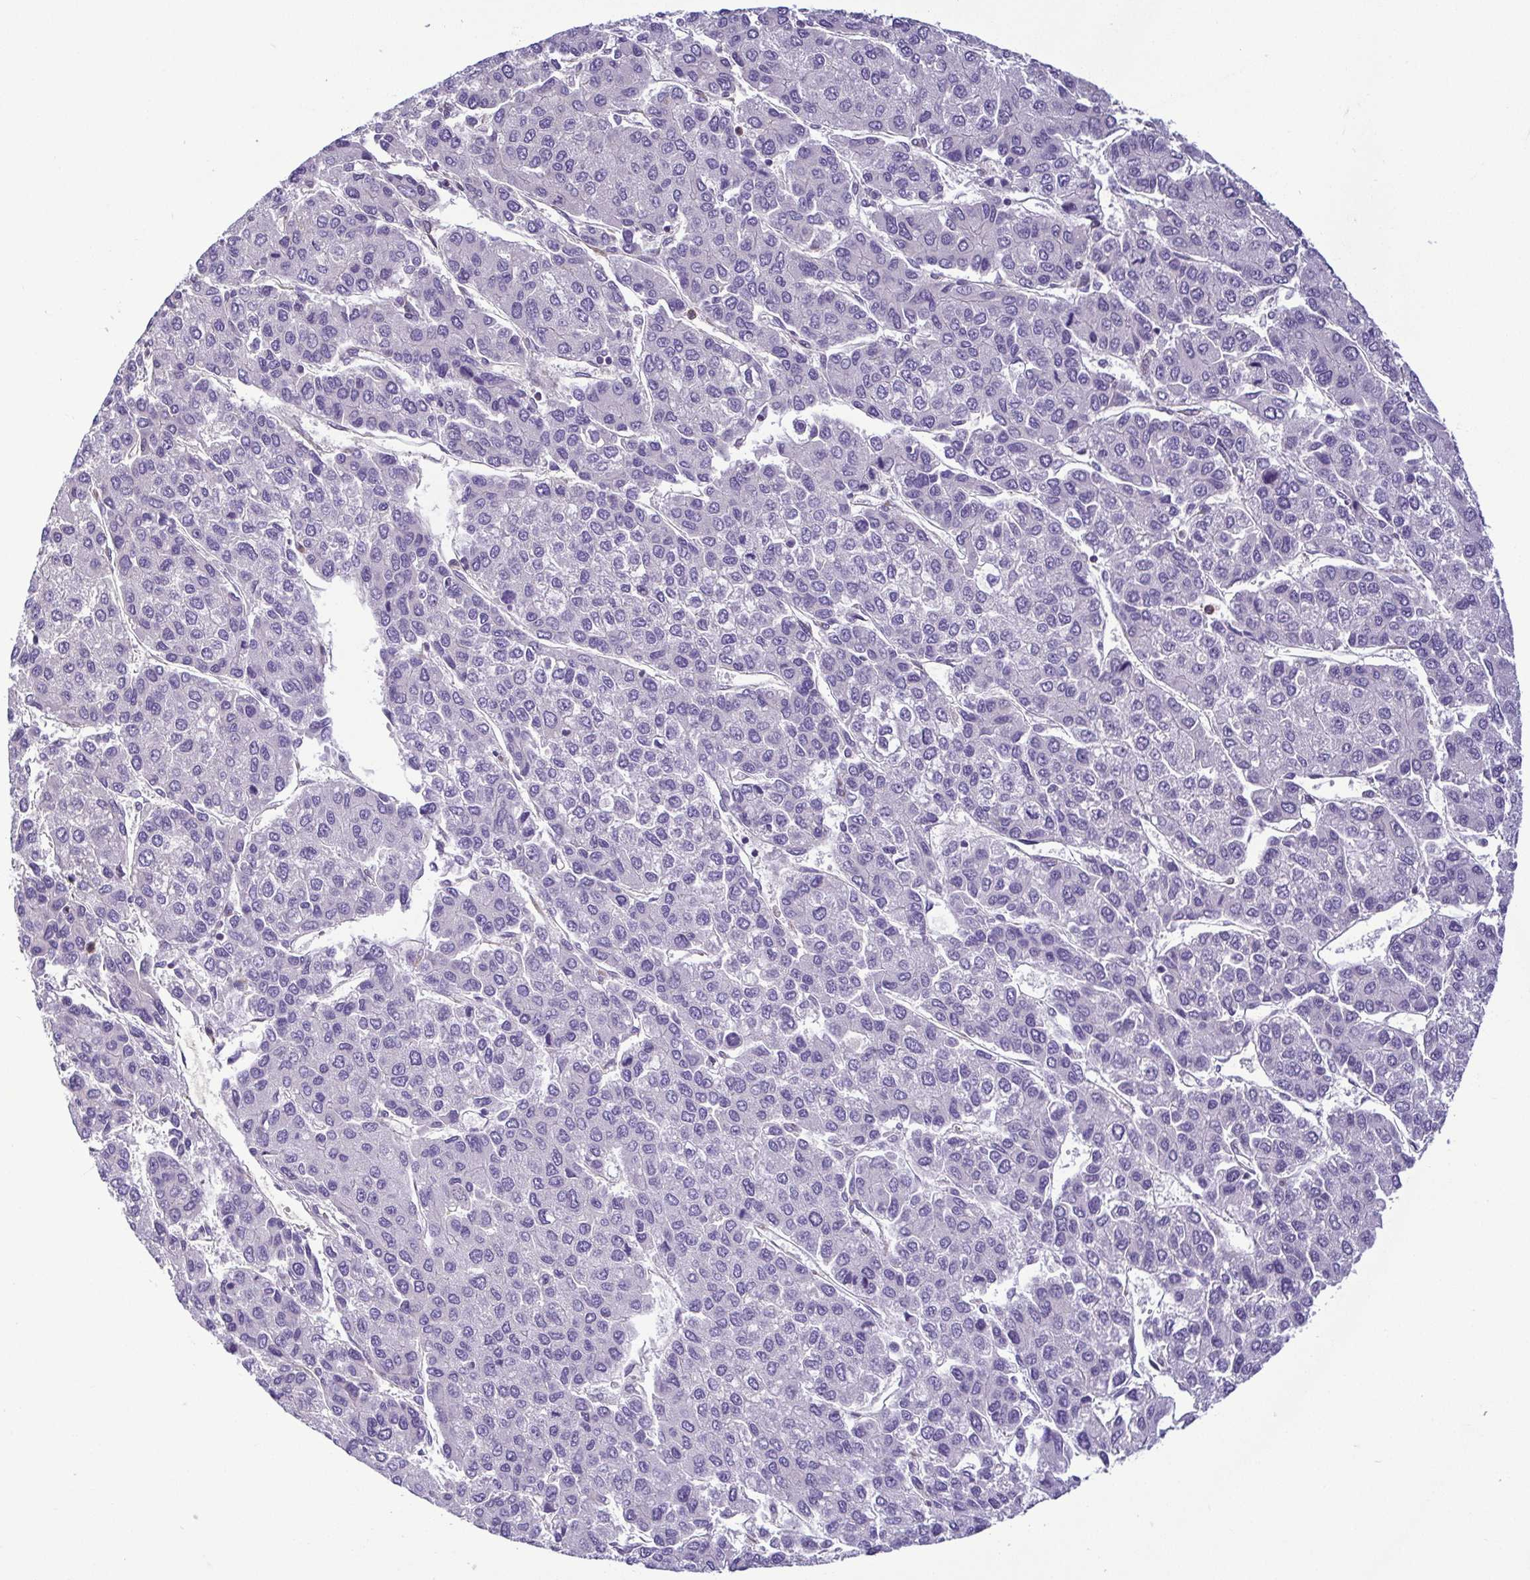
{"staining": {"intensity": "negative", "quantity": "none", "location": "none"}, "tissue": "liver cancer", "cell_type": "Tumor cells", "image_type": "cancer", "snomed": [{"axis": "morphology", "description": "Carcinoma, Hepatocellular, NOS"}, {"axis": "topography", "description": "Liver"}], "caption": "The histopathology image shows no staining of tumor cells in liver hepatocellular carcinoma.", "gene": "MYL10", "patient": {"sex": "female", "age": 66}}